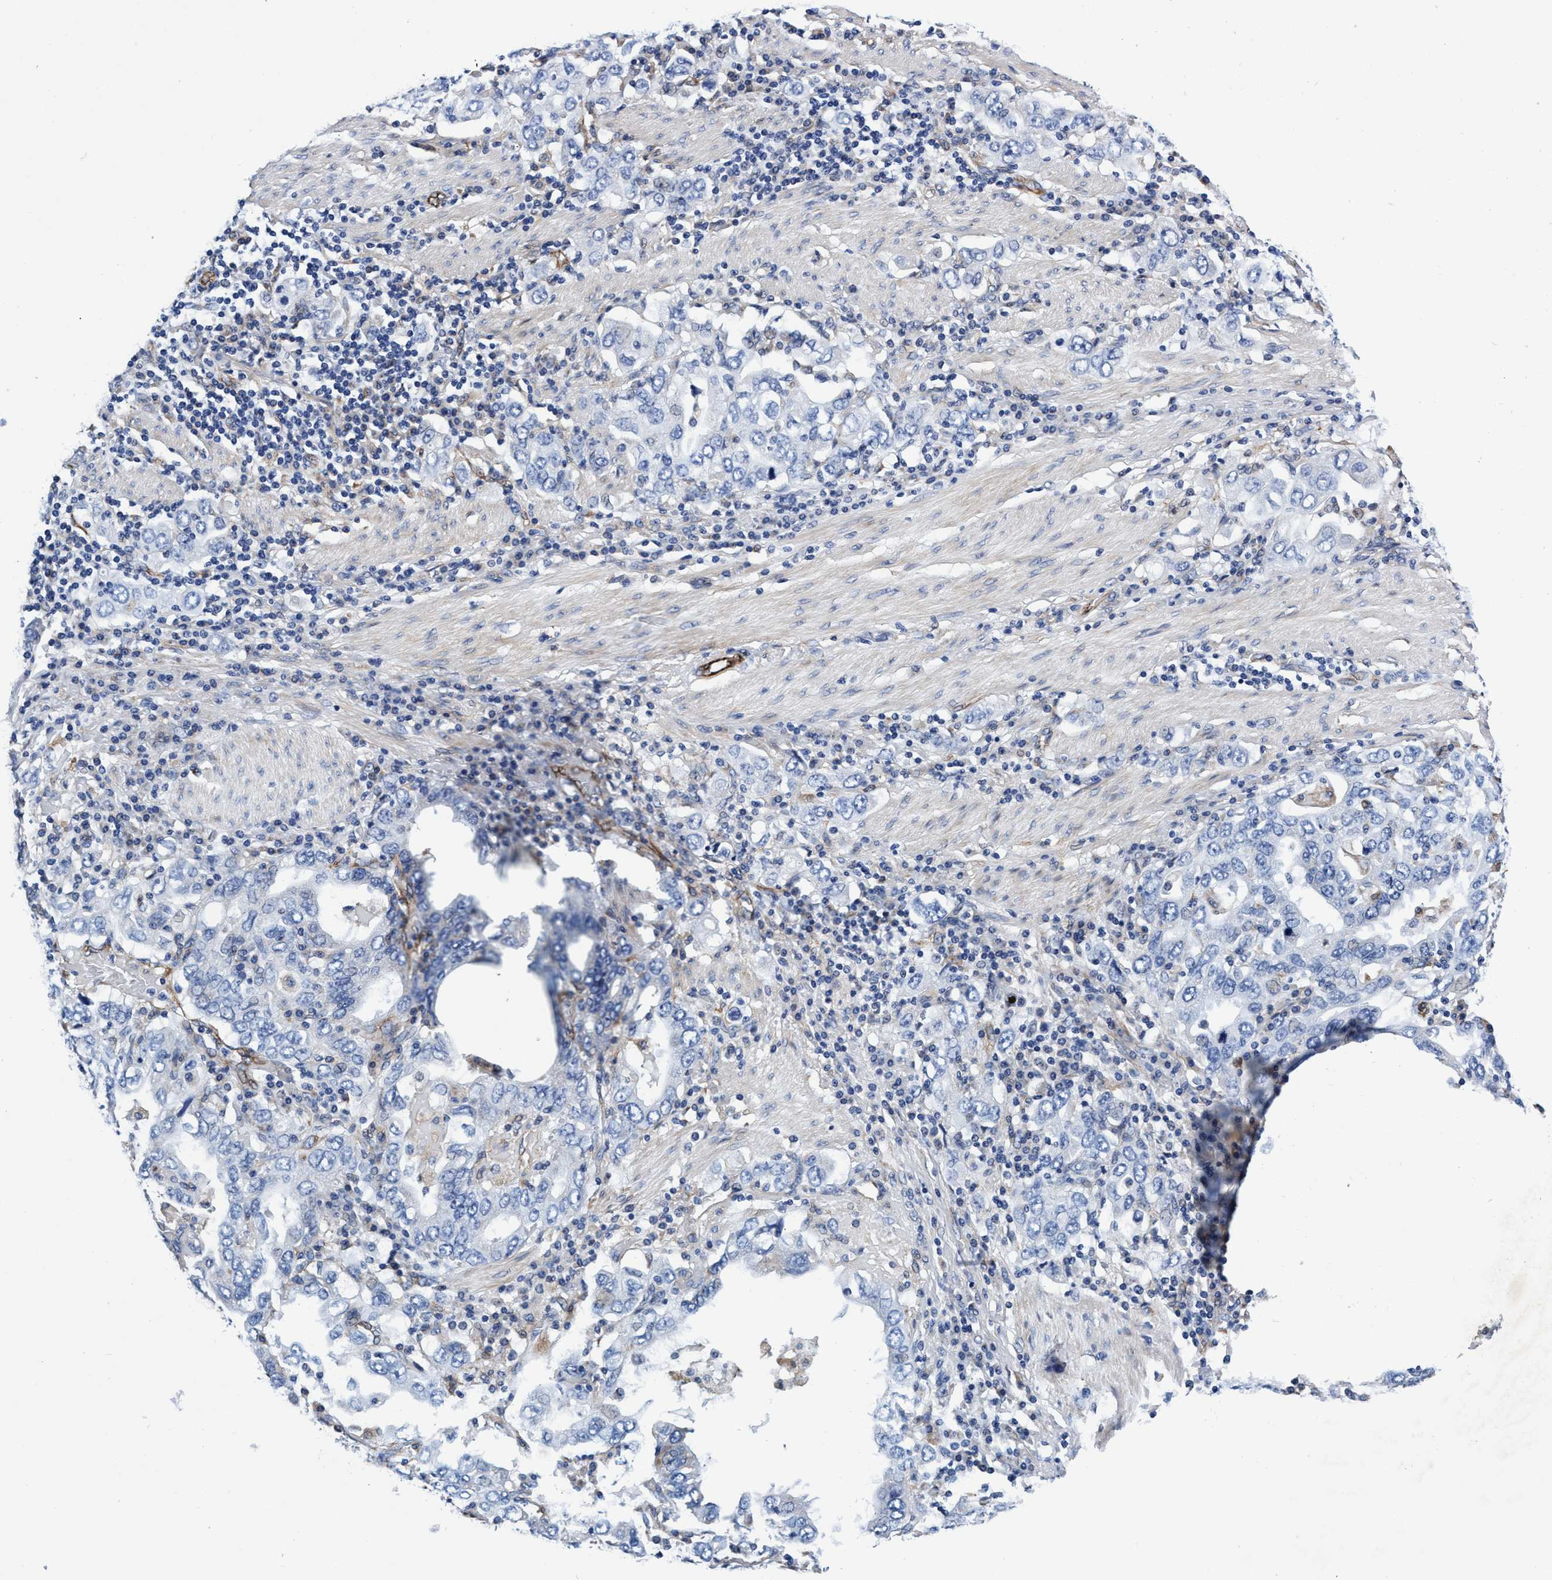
{"staining": {"intensity": "negative", "quantity": "none", "location": "none"}, "tissue": "stomach cancer", "cell_type": "Tumor cells", "image_type": "cancer", "snomed": [{"axis": "morphology", "description": "Adenocarcinoma, NOS"}, {"axis": "topography", "description": "Stomach, upper"}], "caption": "Adenocarcinoma (stomach) was stained to show a protein in brown. There is no significant positivity in tumor cells. Nuclei are stained in blue.", "gene": "UBALD2", "patient": {"sex": "male", "age": 62}}